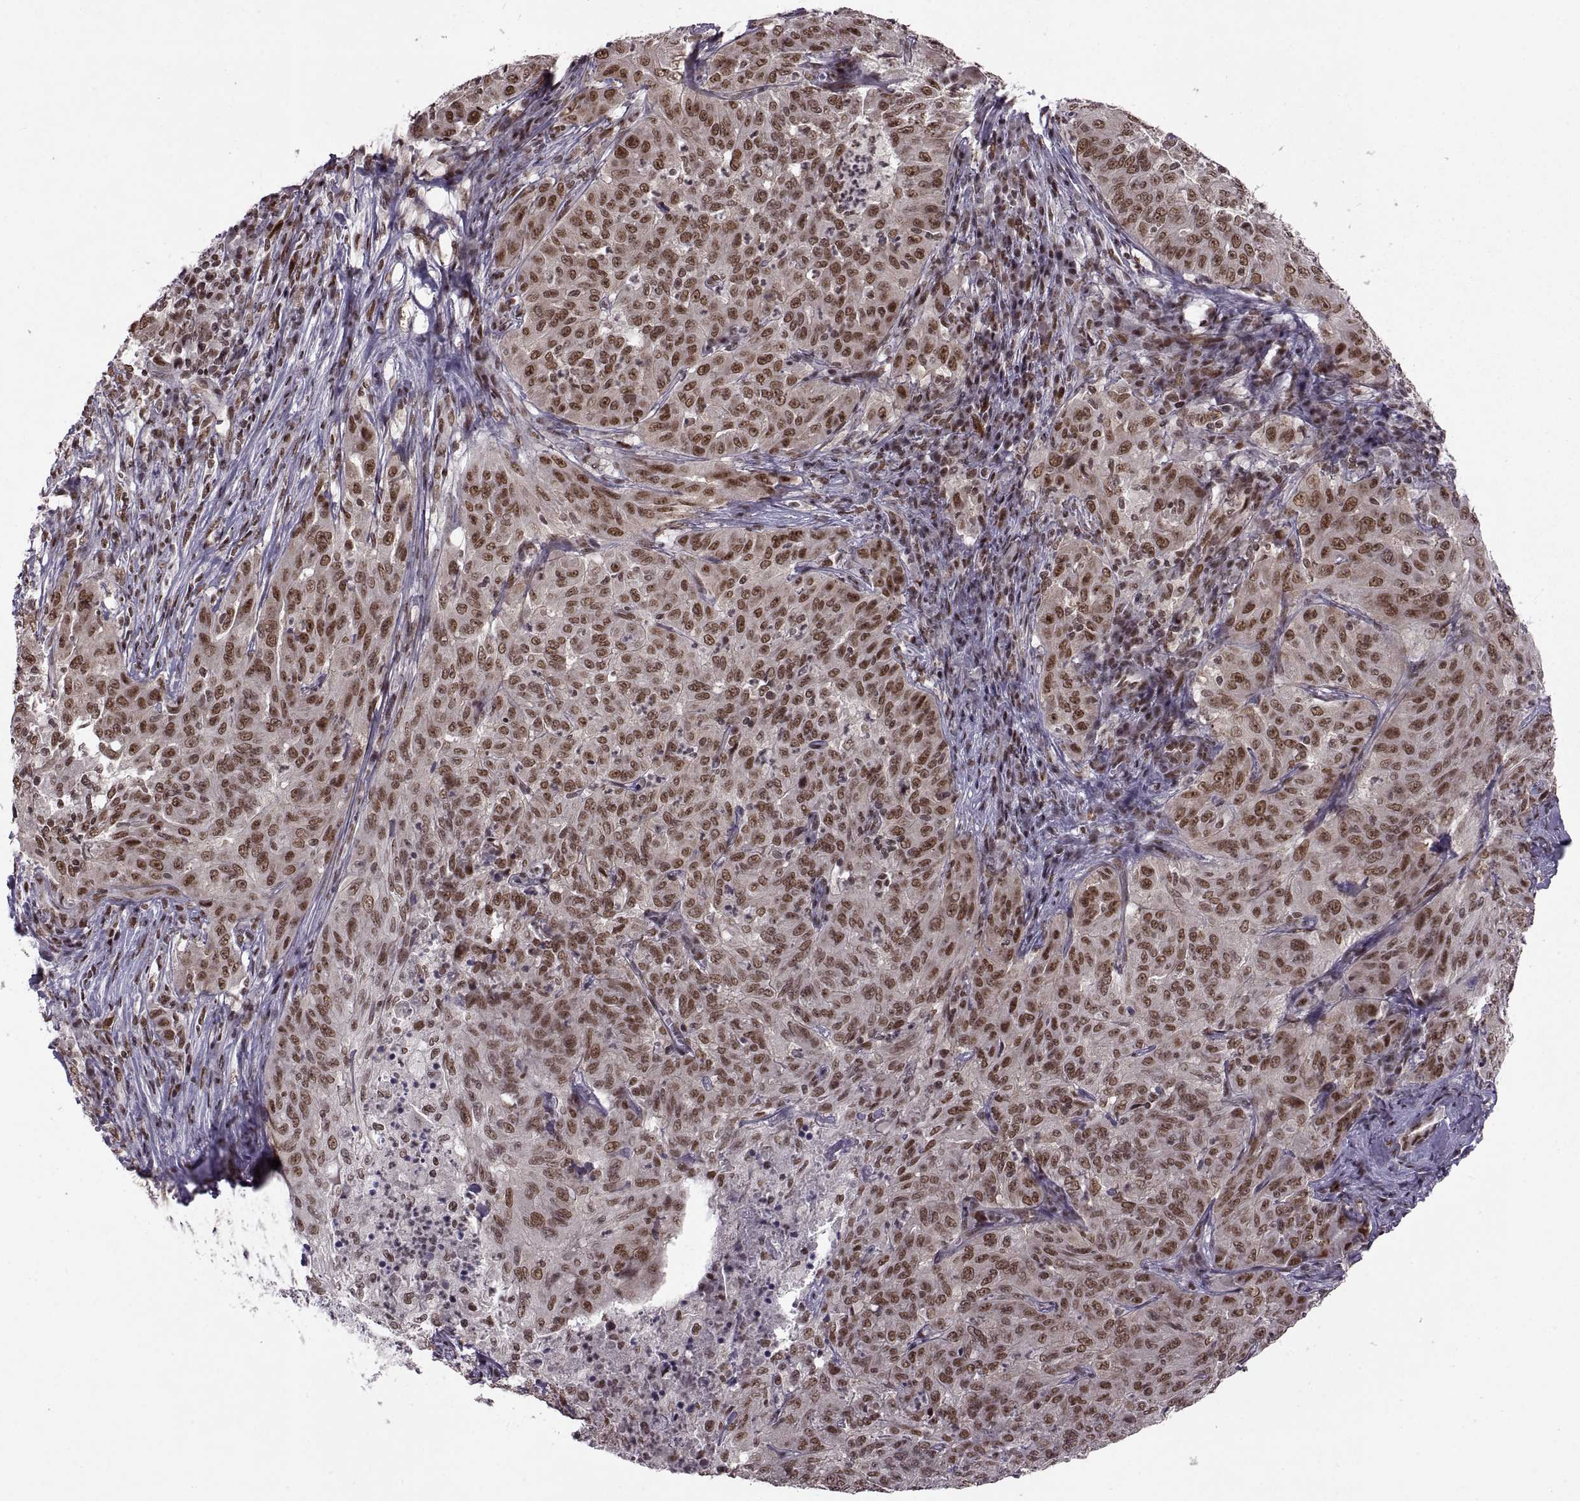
{"staining": {"intensity": "moderate", "quantity": ">75%", "location": "nuclear"}, "tissue": "pancreatic cancer", "cell_type": "Tumor cells", "image_type": "cancer", "snomed": [{"axis": "morphology", "description": "Adenocarcinoma, NOS"}, {"axis": "topography", "description": "Pancreas"}], "caption": "This photomicrograph reveals immunohistochemistry (IHC) staining of human pancreatic adenocarcinoma, with medium moderate nuclear staining in about >75% of tumor cells.", "gene": "MT1E", "patient": {"sex": "male", "age": 63}}